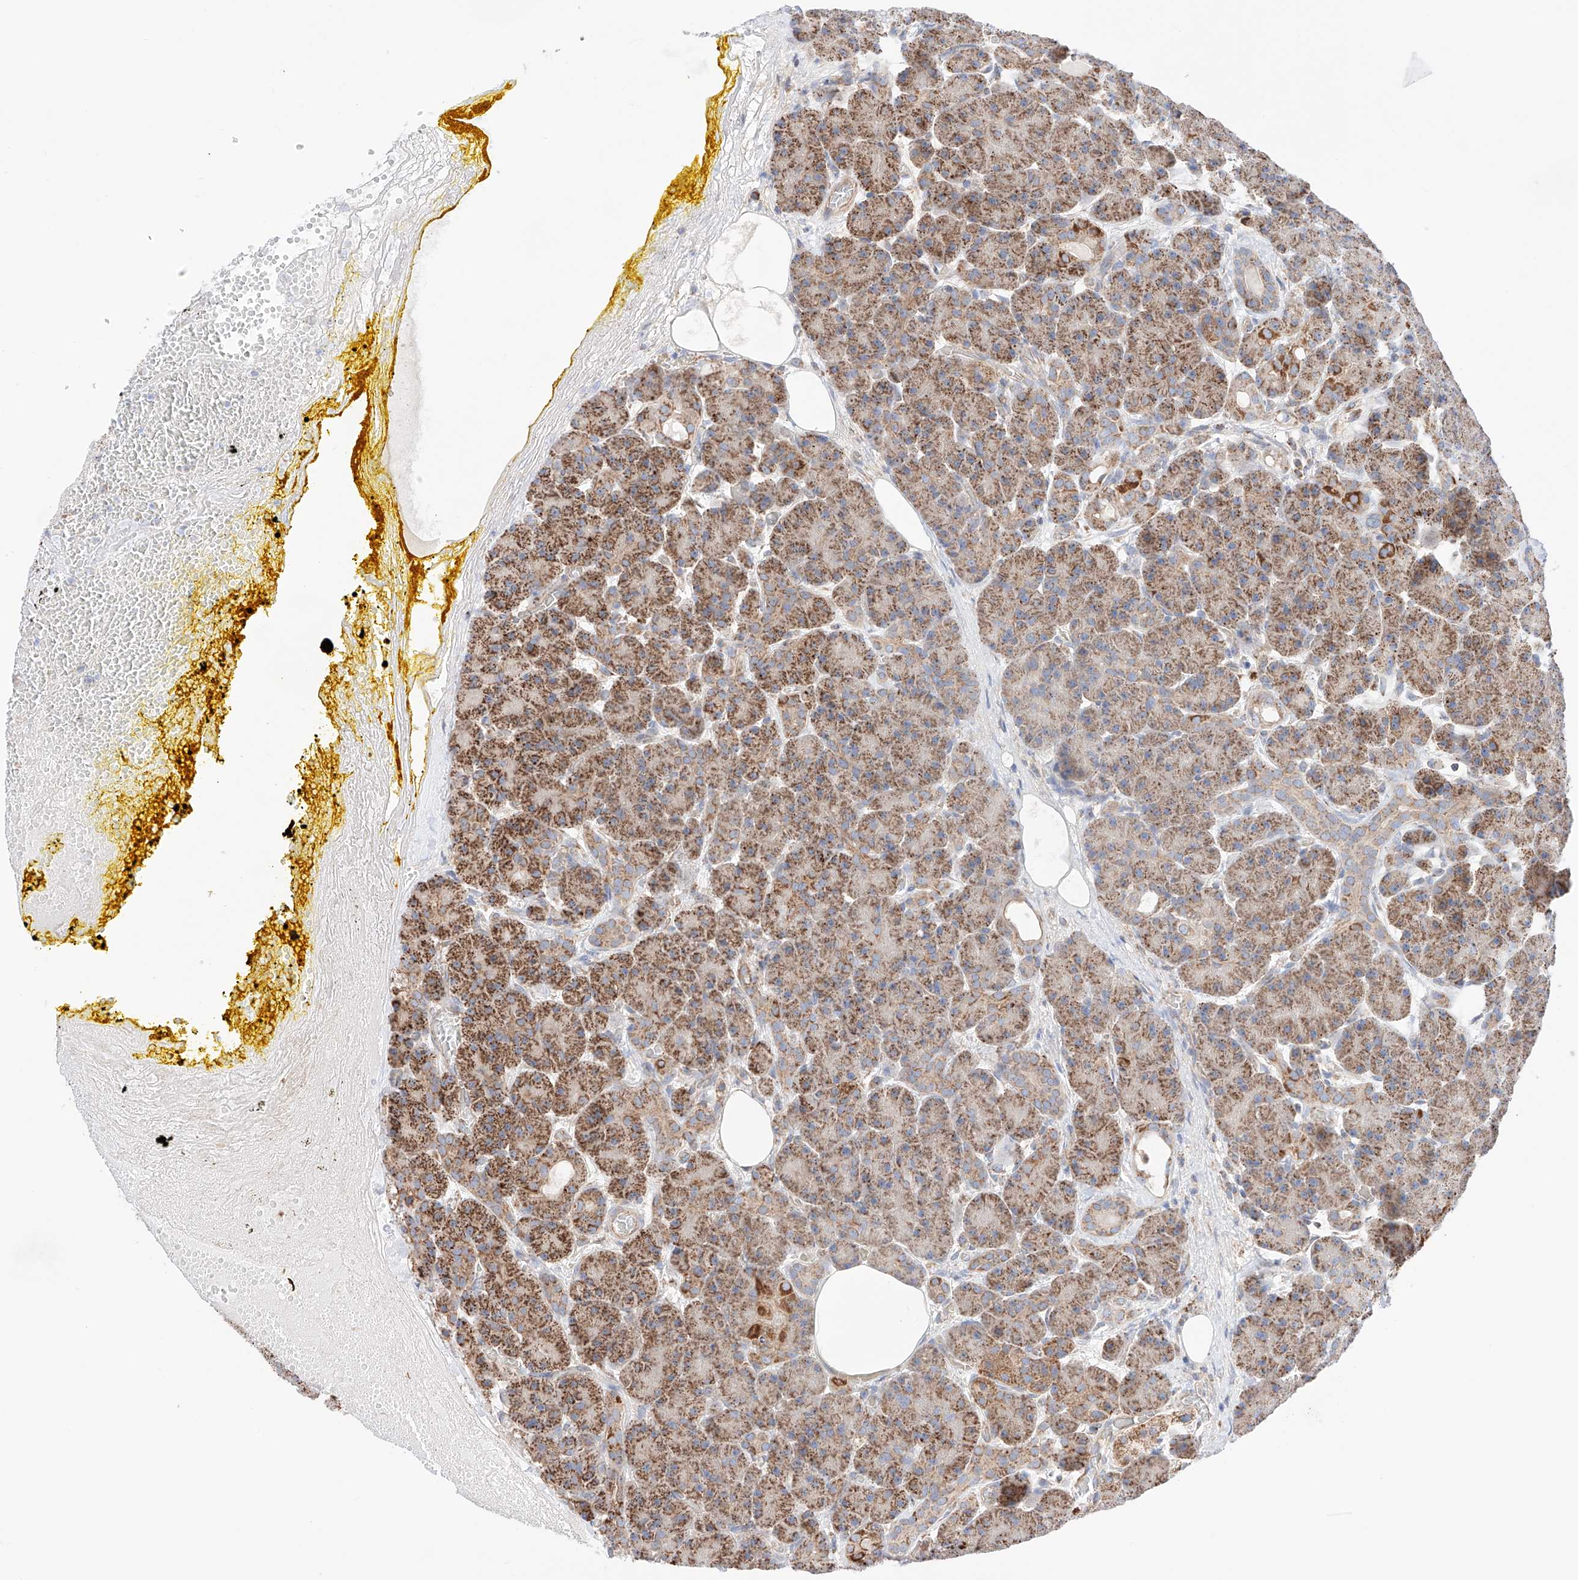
{"staining": {"intensity": "strong", "quantity": ">75%", "location": "cytoplasmic/membranous"}, "tissue": "pancreas", "cell_type": "Exocrine glandular cells", "image_type": "normal", "snomed": [{"axis": "morphology", "description": "Normal tissue, NOS"}, {"axis": "topography", "description": "Pancreas"}], "caption": "Immunohistochemistry (IHC) micrograph of unremarkable human pancreas stained for a protein (brown), which reveals high levels of strong cytoplasmic/membranous expression in approximately >75% of exocrine glandular cells.", "gene": "KTI12", "patient": {"sex": "male", "age": 63}}